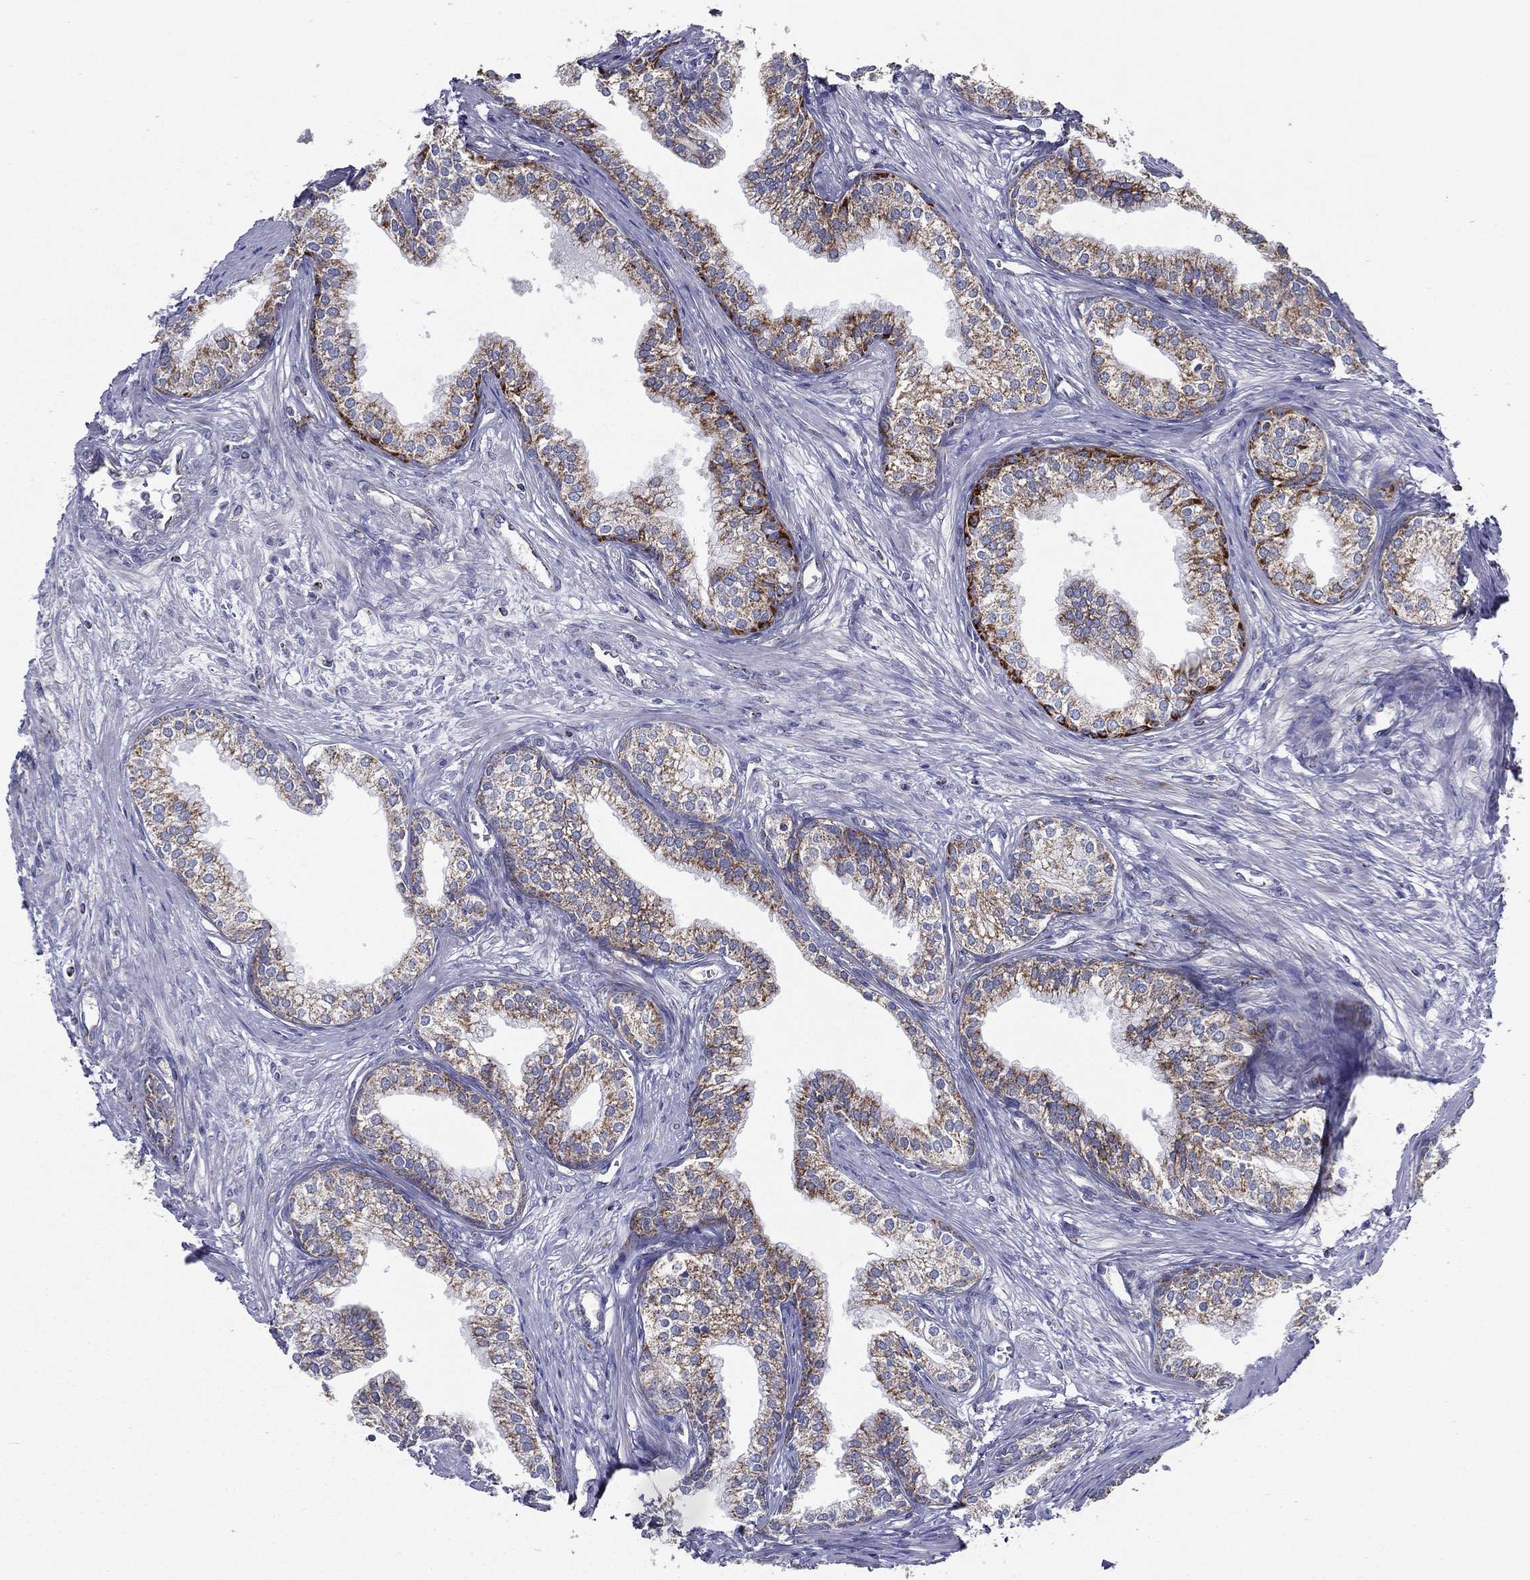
{"staining": {"intensity": "moderate", "quantity": "25%-75%", "location": "cytoplasmic/membranous"}, "tissue": "prostate", "cell_type": "Glandular cells", "image_type": "normal", "snomed": [{"axis": "morphology", "description": "Normal tissue, NOS"}, {"axis": "topography", "description": "Prostate"}], "caption": "Glandular cells show medium levels of moderate cytoplasmic/membranous positivity in about 25%-75% of cells in normal human prostate.", "gene": "SFXN1", "patient": {"sex": "male", "age": 65}}